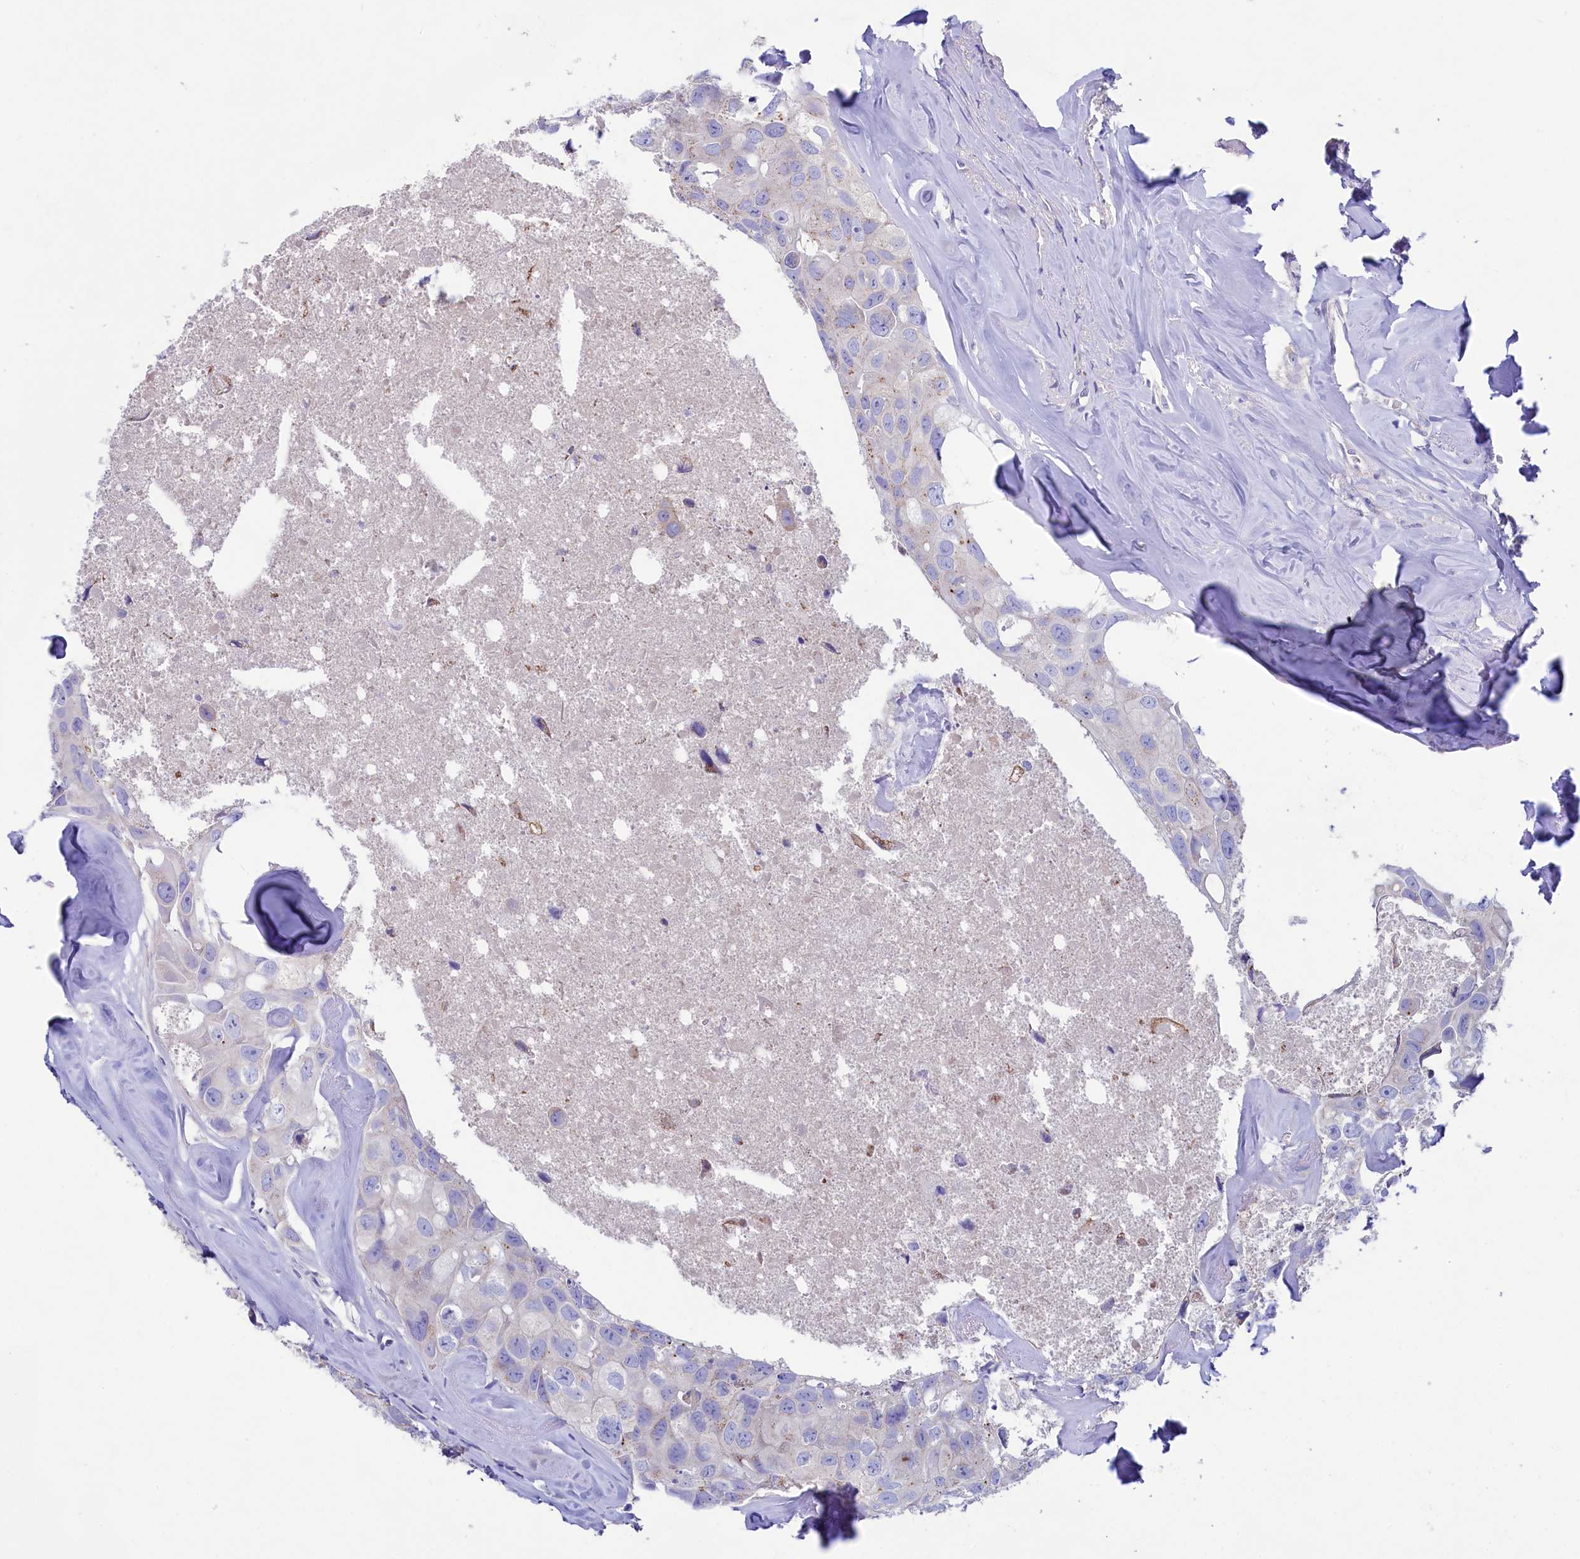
{"staining": {"intensity": "weak", "quantity": "<25%", "location": "cytoplasmic/membranous"}, "tissue": "head and neck cancer", "cell_type": "Tumor cells", "image_type": "cancer", "snomed": [{"axis": "morphology", "description": "Adenocarcinoma, NOS"}, {"axis": "morphology", "description": "Adenocarcinoma, metastatic, NOS"}, {"axis": "topography", "description": "Head-Neck"}], "caption": "A high-resolution histopathology image shows IHC staining of metastatic adenocarcinoma (head and neck), which displays no significant expression in tumor cells.", "gene": "VPS26B", "patient": {"sex": "male", "age": 75}}